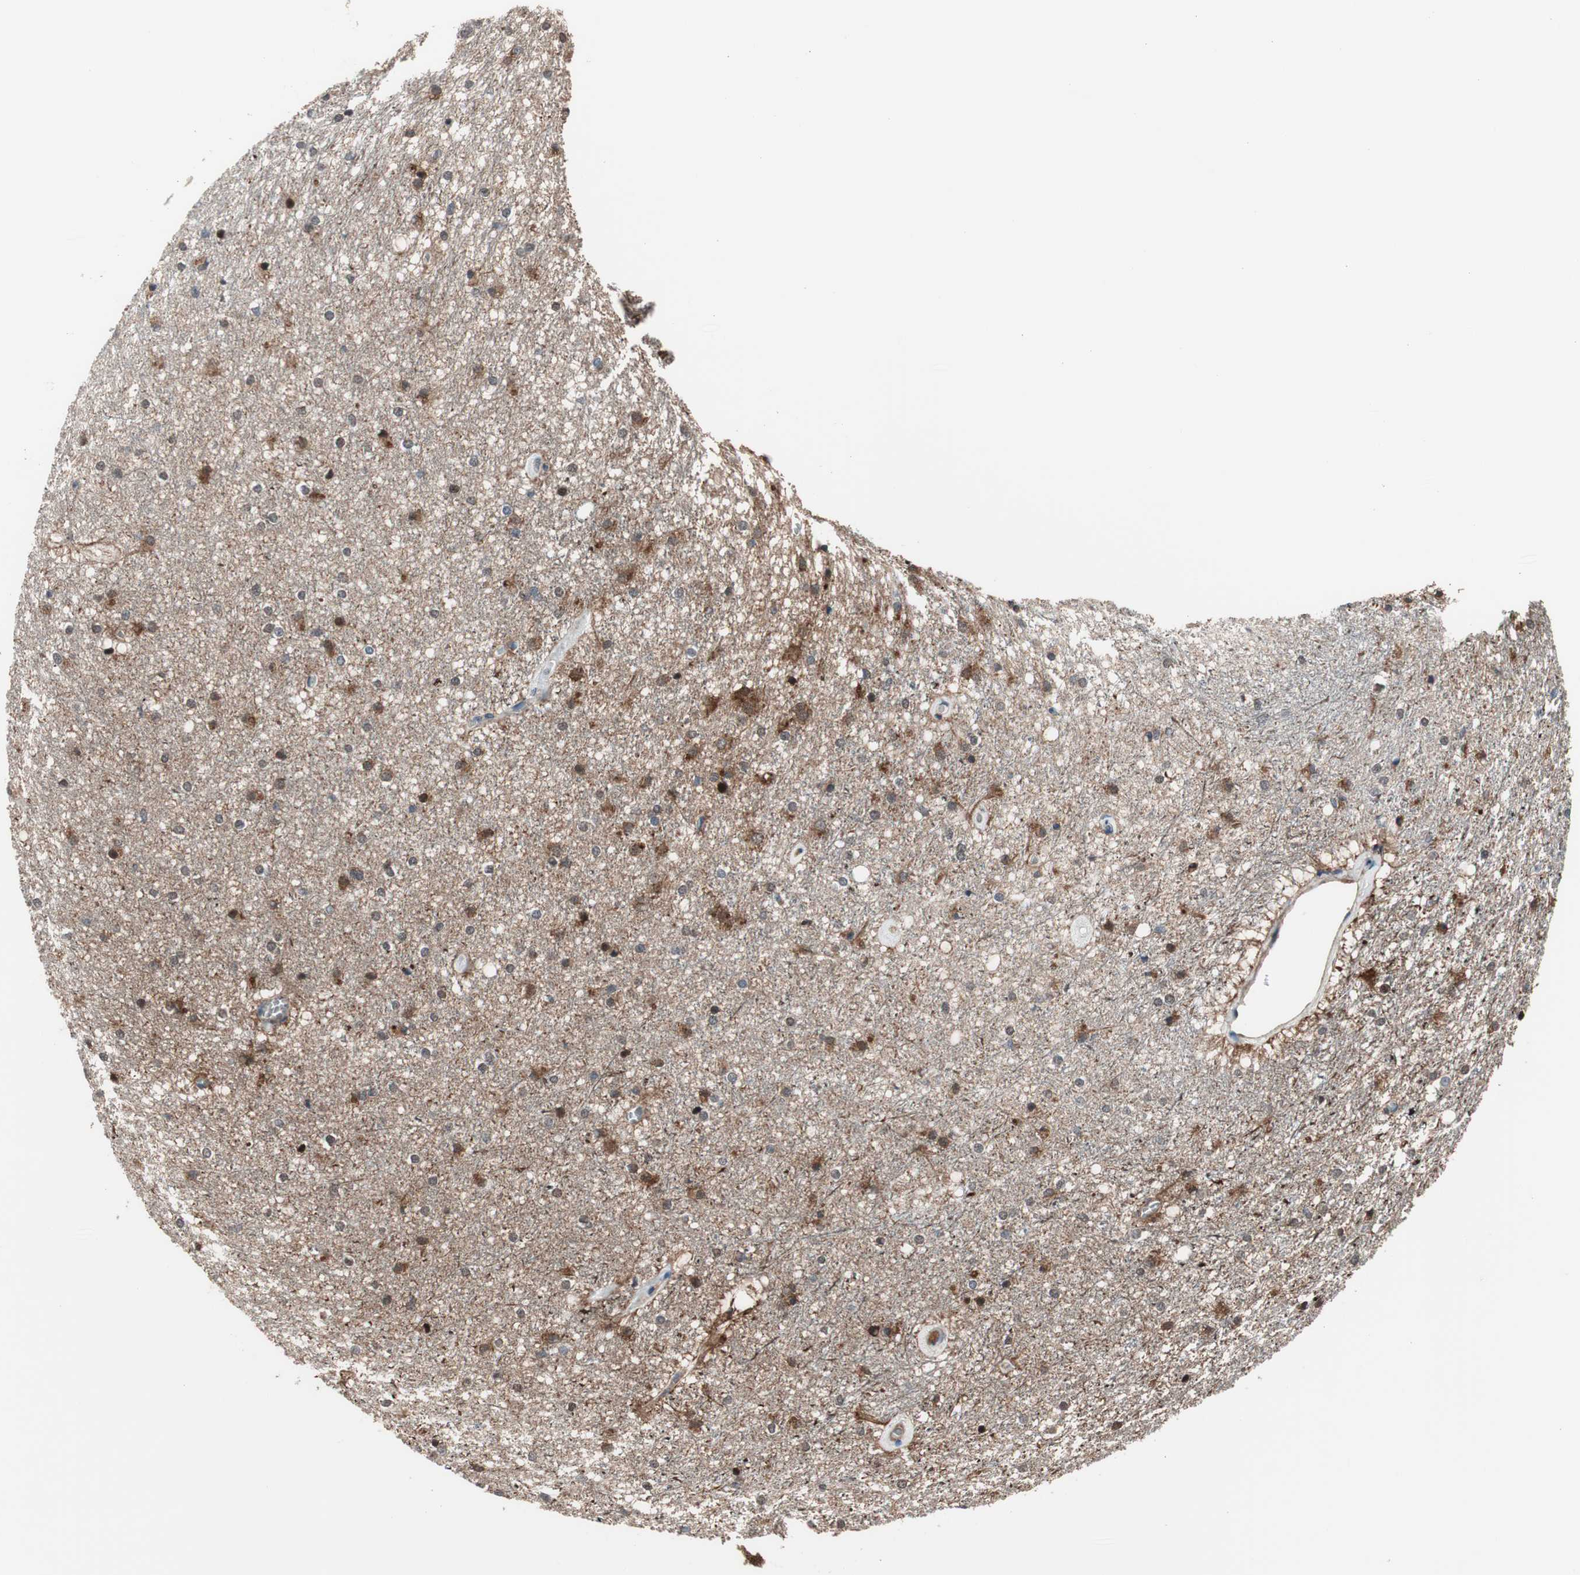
{"staining": {"intensity": "moderate", "quantity": "25%-75%", "location": "cytoplasmic/membranous"}, "tissue": "caudate", "cell_type": "Glial cells", "image_type": "normal", "snomed": [{"axis": "morphology", "description": "Normal tissue, NOS"}, {"axis": "topography", "description": "Lateral ventricle wall"}], "caption": "DAB immunohistochemical staining of normal human caudate reveals moderate cytoplasmic/membranous protein positivity in approximately 25%-75% of glial cells. (IHC, brightfield microscopy, high magnification).", "gene": "PRDX2", "patient": {"sex": "female", "age": 19}}